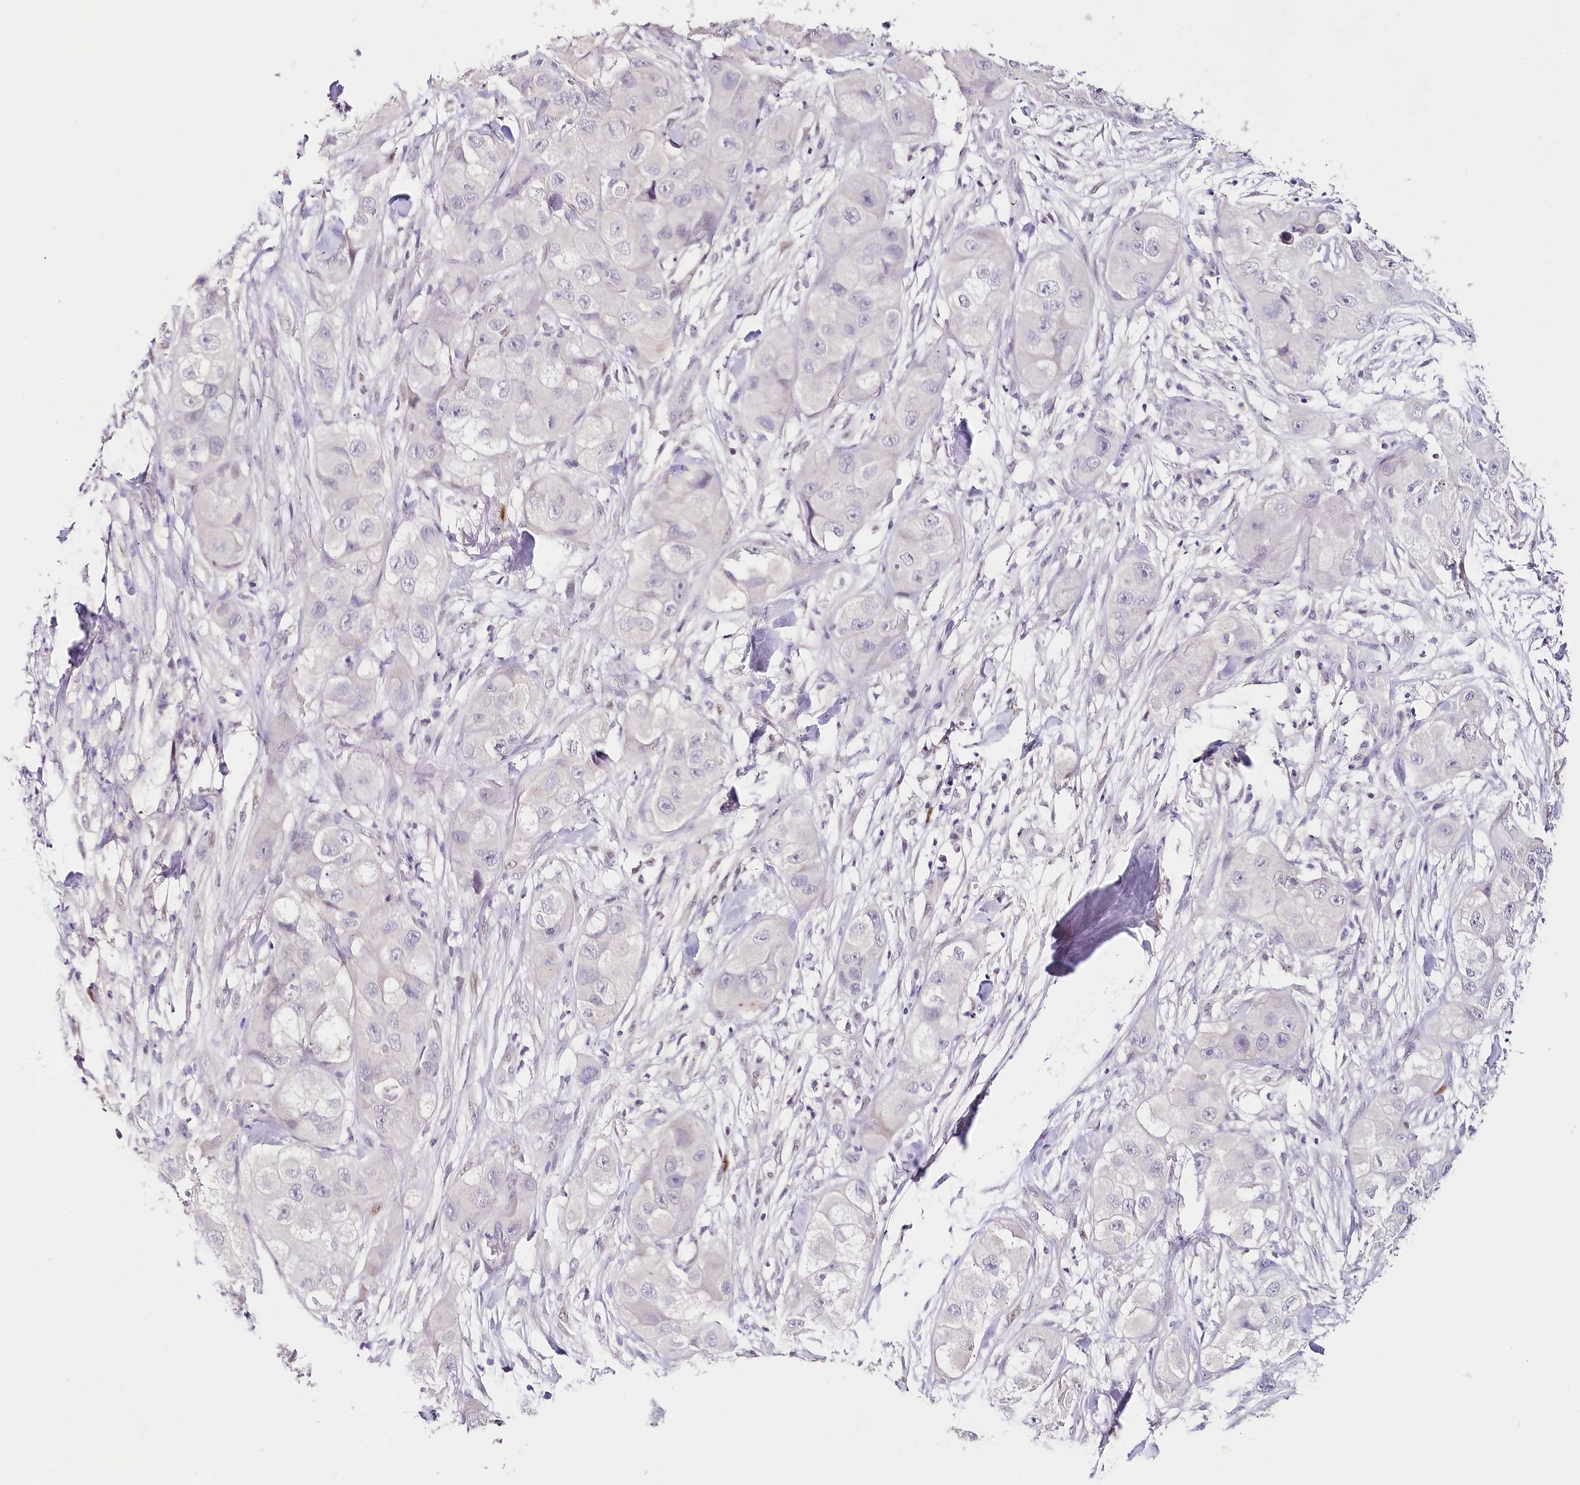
{"staining": {"intensity": "negative", "quantity": "none", "location": "none"}, "tissue": "skin cancer", "cell_type": "Tumor cells", "image_type": "cancer", "snomed": [{"axis": "morphology", "description": "Squamous cell carcinoma, NOS"}, {"axis": "topography", "description": "Skin"}, {"axis": "topography", "description": "Subcutis"}], "caption": "IHC of skin cancer (squamous cell carcinoma) reveals no staining in tumor cells.", "gene": "TP53", "patient": {"sex": "male", "age": 73}}